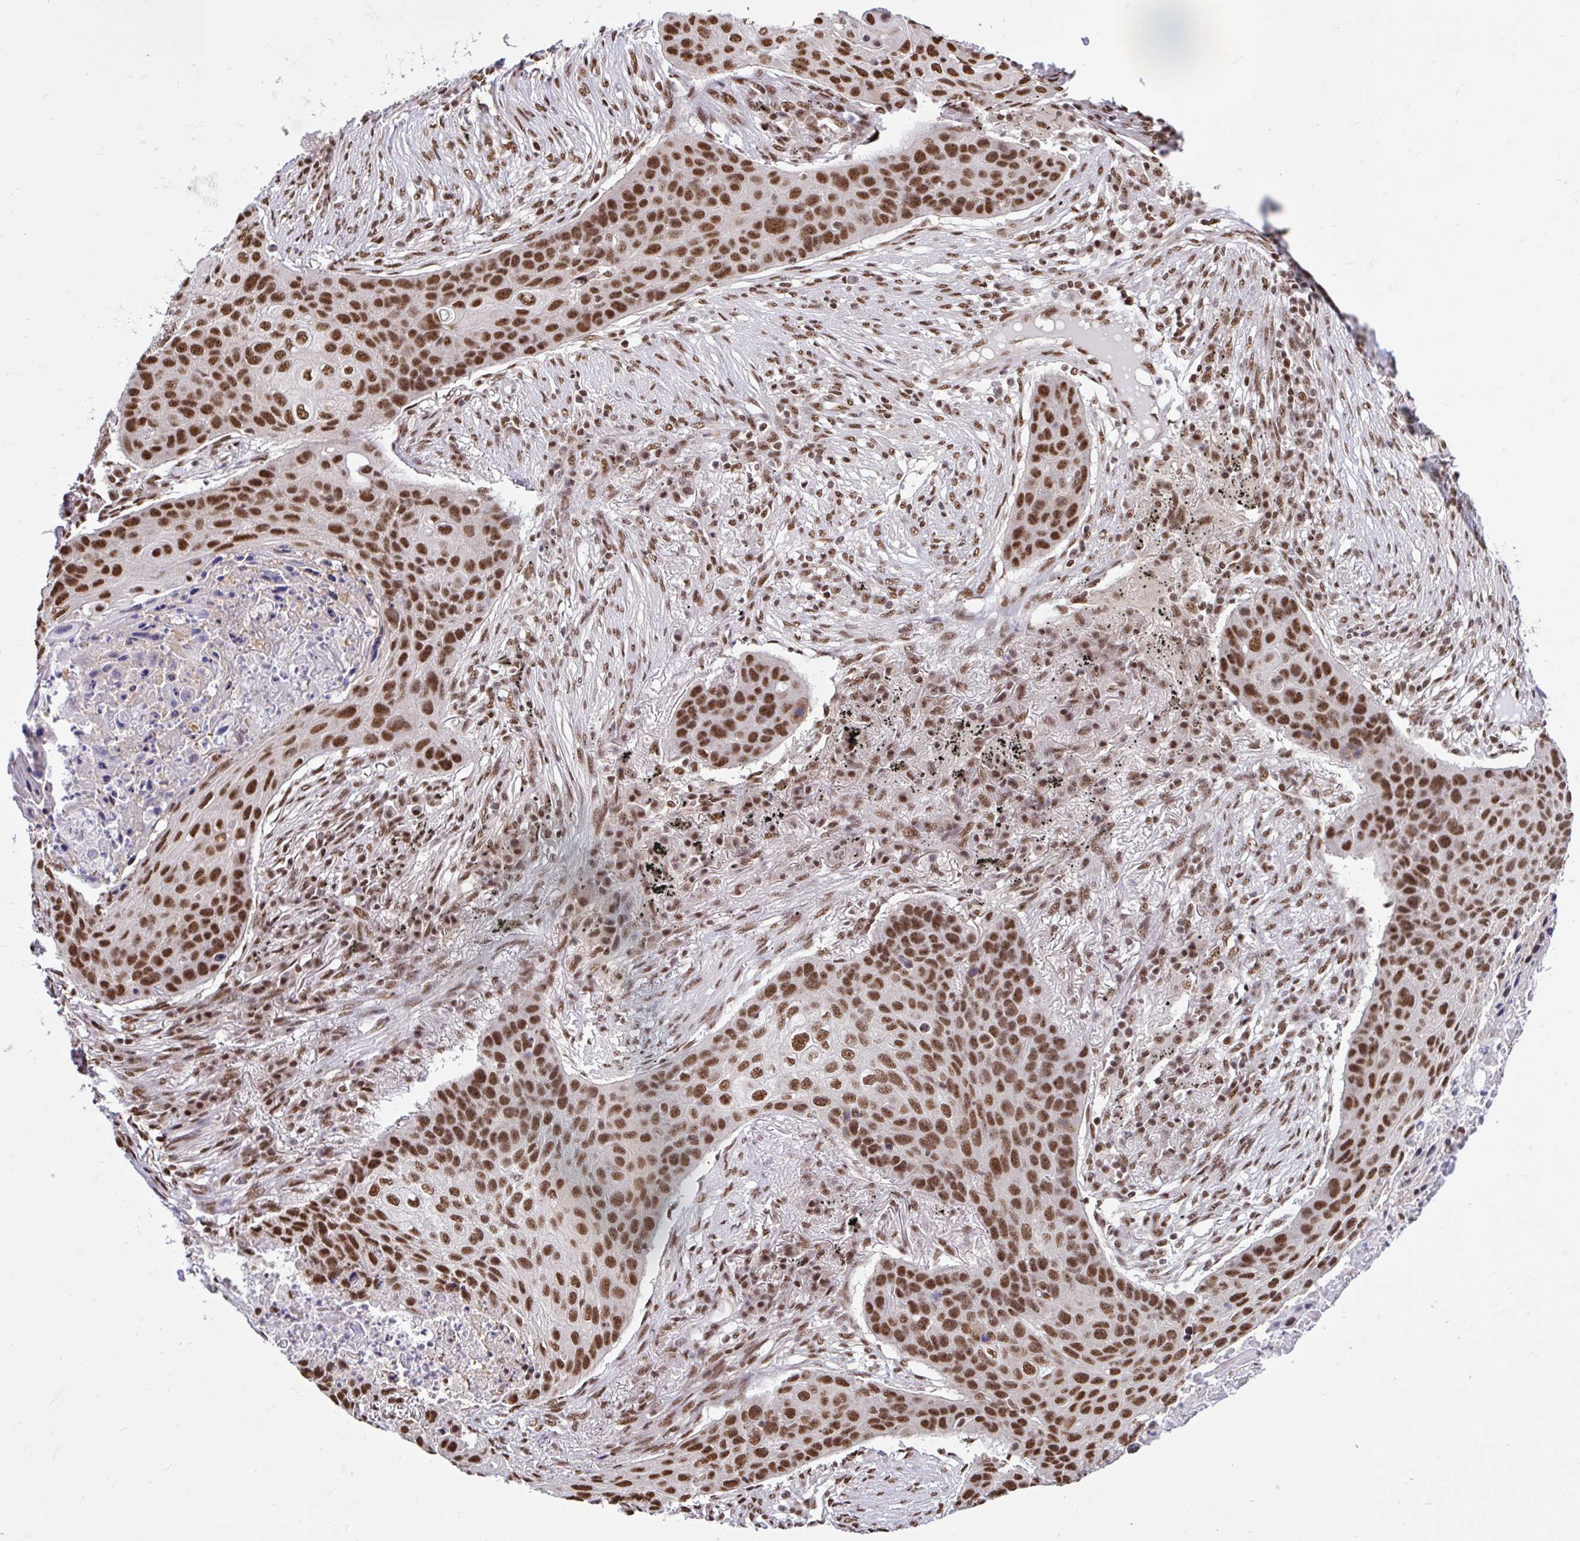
{"staining": {"intensity": "strong", "quantity": ">75%", "location": "nuclear"}, "tissue": "lung cancer", "cell_type": "Tumor cells", "image_type": "cancer", "snomed": [{"axis": "morphology", "description": "Squamous cell carcinoma, NOS"}, {"axis": "topography", "description": "Lung"}], "caption": "High-power microscopy captured an IHC photomicrograph of squamous cell carcinoma (lung), revealing strong nuclear positivity in approximately >75% of tumor cells. (DAB (3,3'-diaminobenzidine) = brown stain, brightfield microscopy at high magnification).", "gene": "ABCA9", "patient": {"sex": "female", "age": 63}}